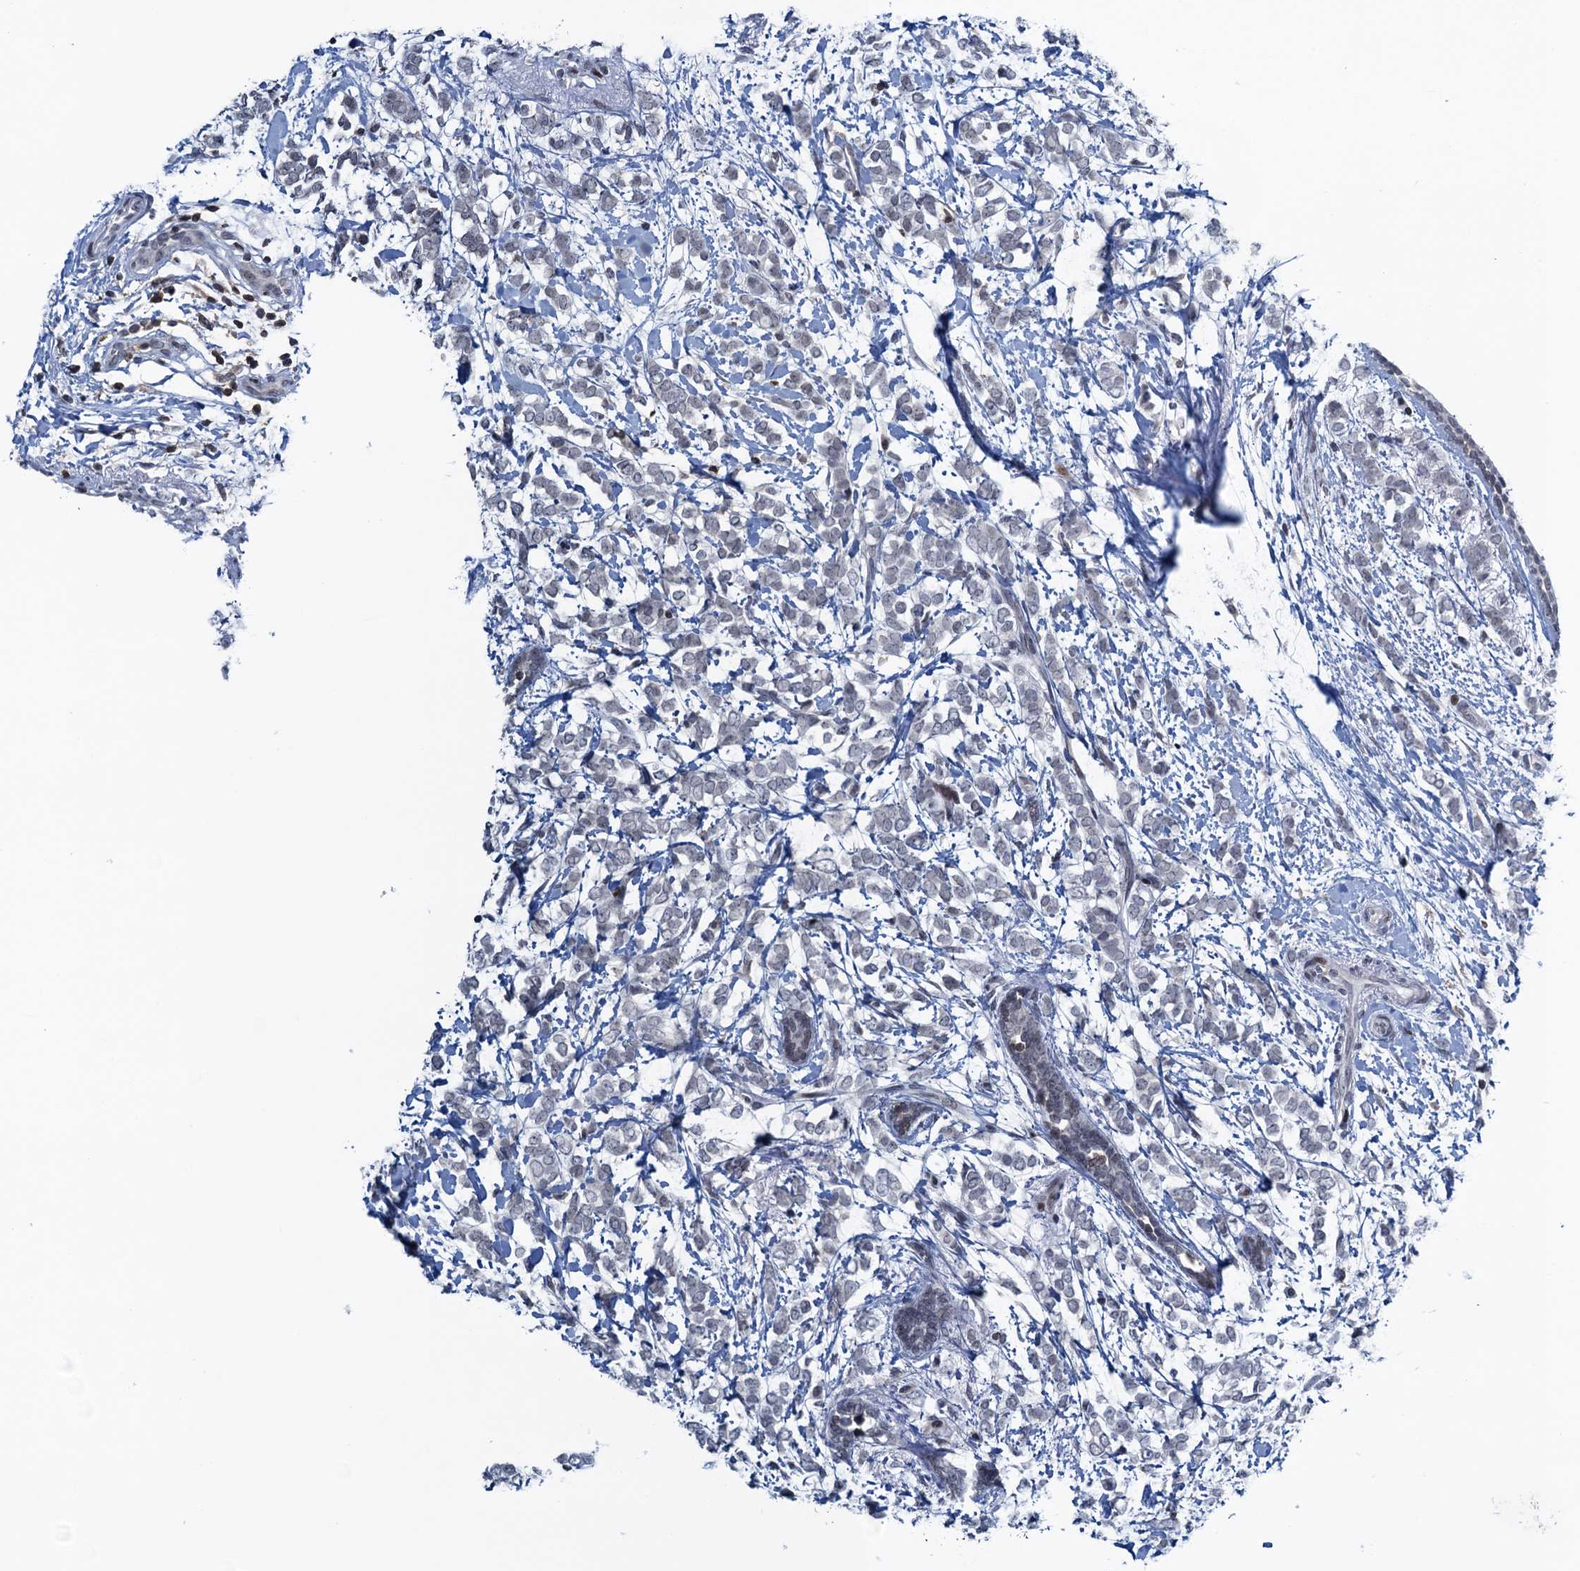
{"staining": {"intensity": "negative", "quantity": "none", "location": "none"}, "tissue": "breast cancer", "cell_type": "Tumor cells", "image_type": "cancer", "snomed": [{"axis": "morphology", "description": "Normal tissue, NOS"}, {"axis": "morphology", "description": "Lobular carcinoma"}, {"axis": "topography", "description": "Breast"}], "caption": "Tumor cells are negative for brown protein staining in breast lobular carcinoma.", "gene": "FYB1", "patient": {"sex": "female", "age": 47}}